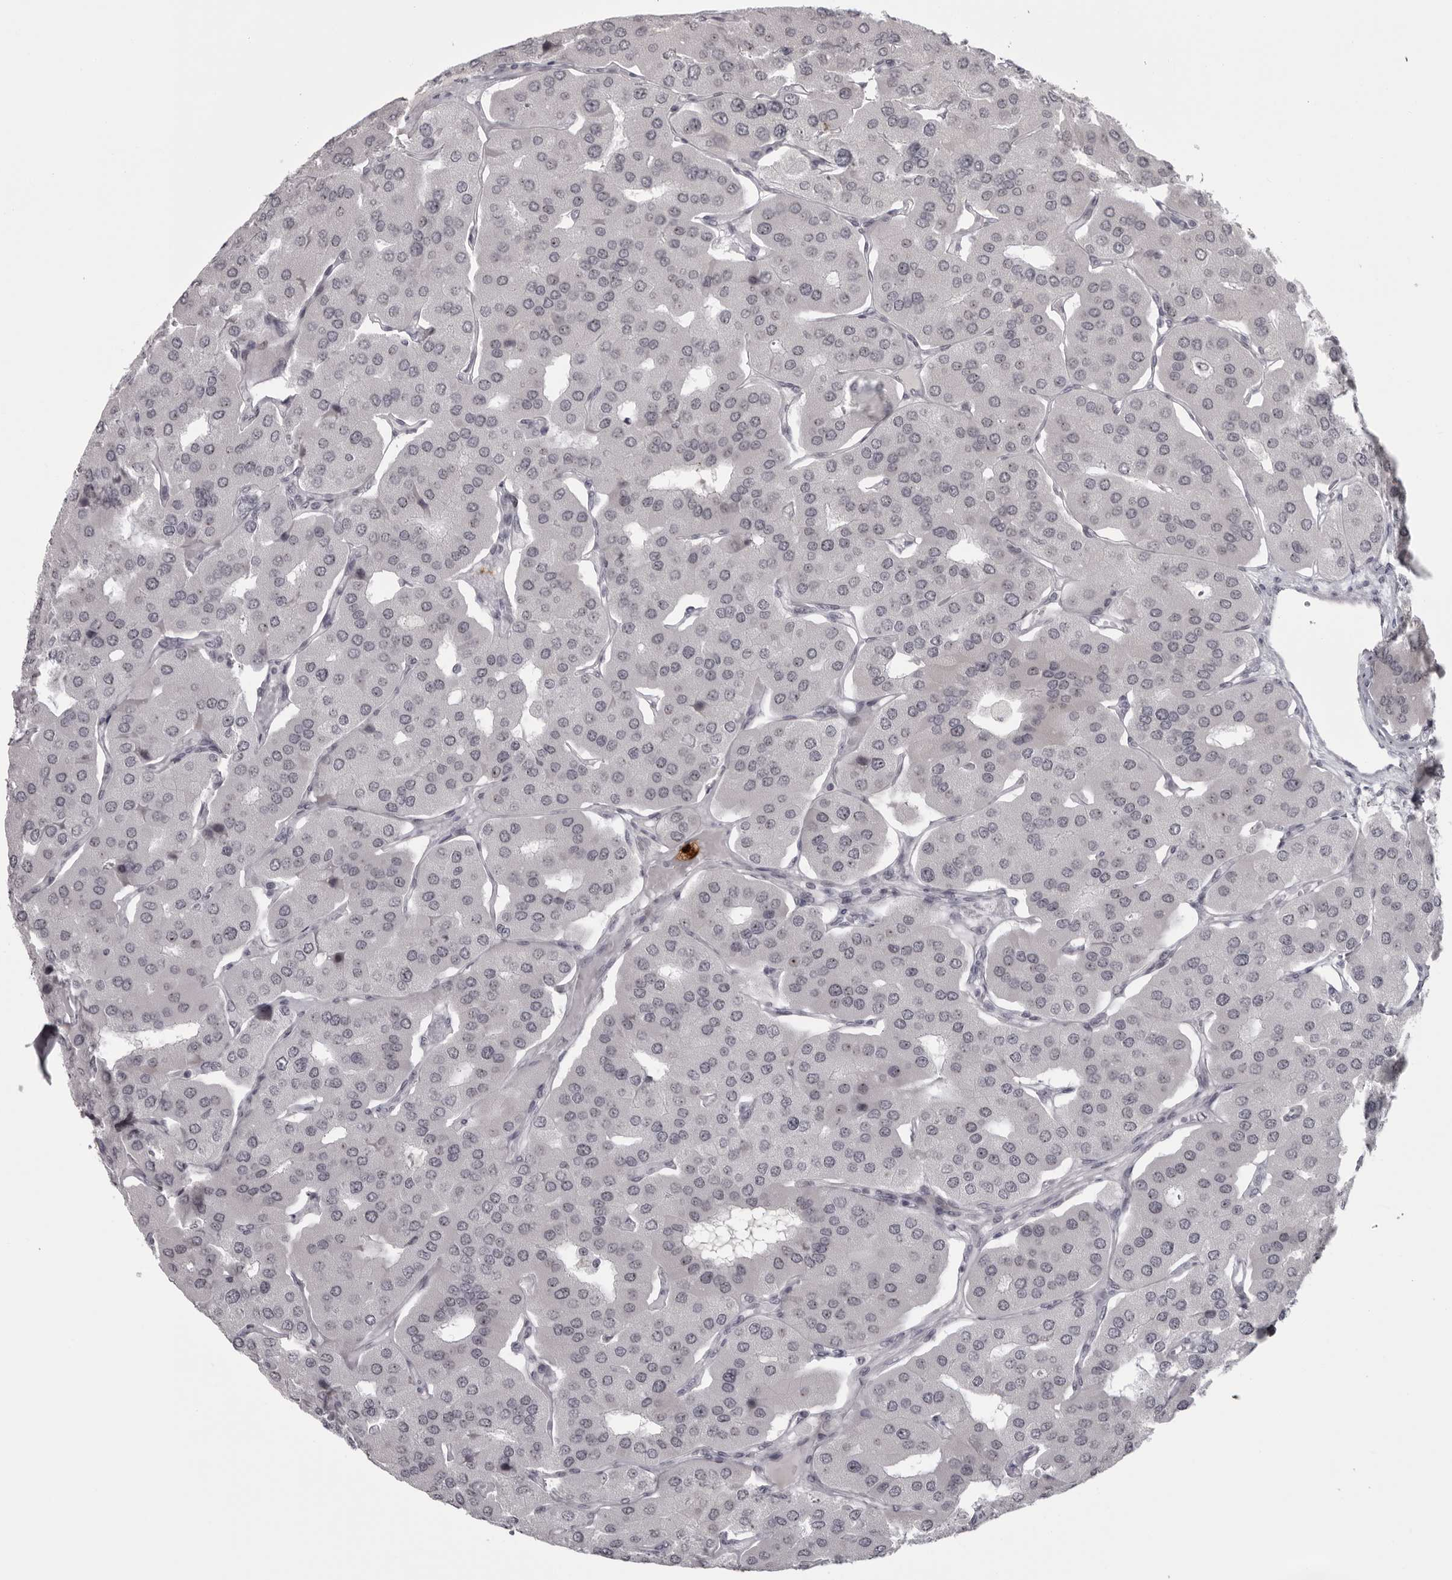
{"staining": {"intensity": "moderate", "quantity": "25%-75%", "location": "nuclear"}, "tissue": "parathyroid gland", "cell_type": "Glandular cells", "image_type": "normal", "snomed": [{"axis": "morphology", "description": "Normal tissue, NOS"}, {"axis": "morphology", "description": "Adenoma, NOS"}, {"axis": "topography", "description": "Parathyroid gland"}], "caption": "Immunohistochemical staining of normal parathyroid gland reveals moderate nuclear protein positivity in about 25%-75% of glandular cells. The staining is performed using DAB (3,3'-diaminobenzidine) brown chromogen to label protein expression. The nuclei are counter-stained blue using hematoxylin.", "gene": "HELZ", "patient": {"sex": "female", "age": 86}}